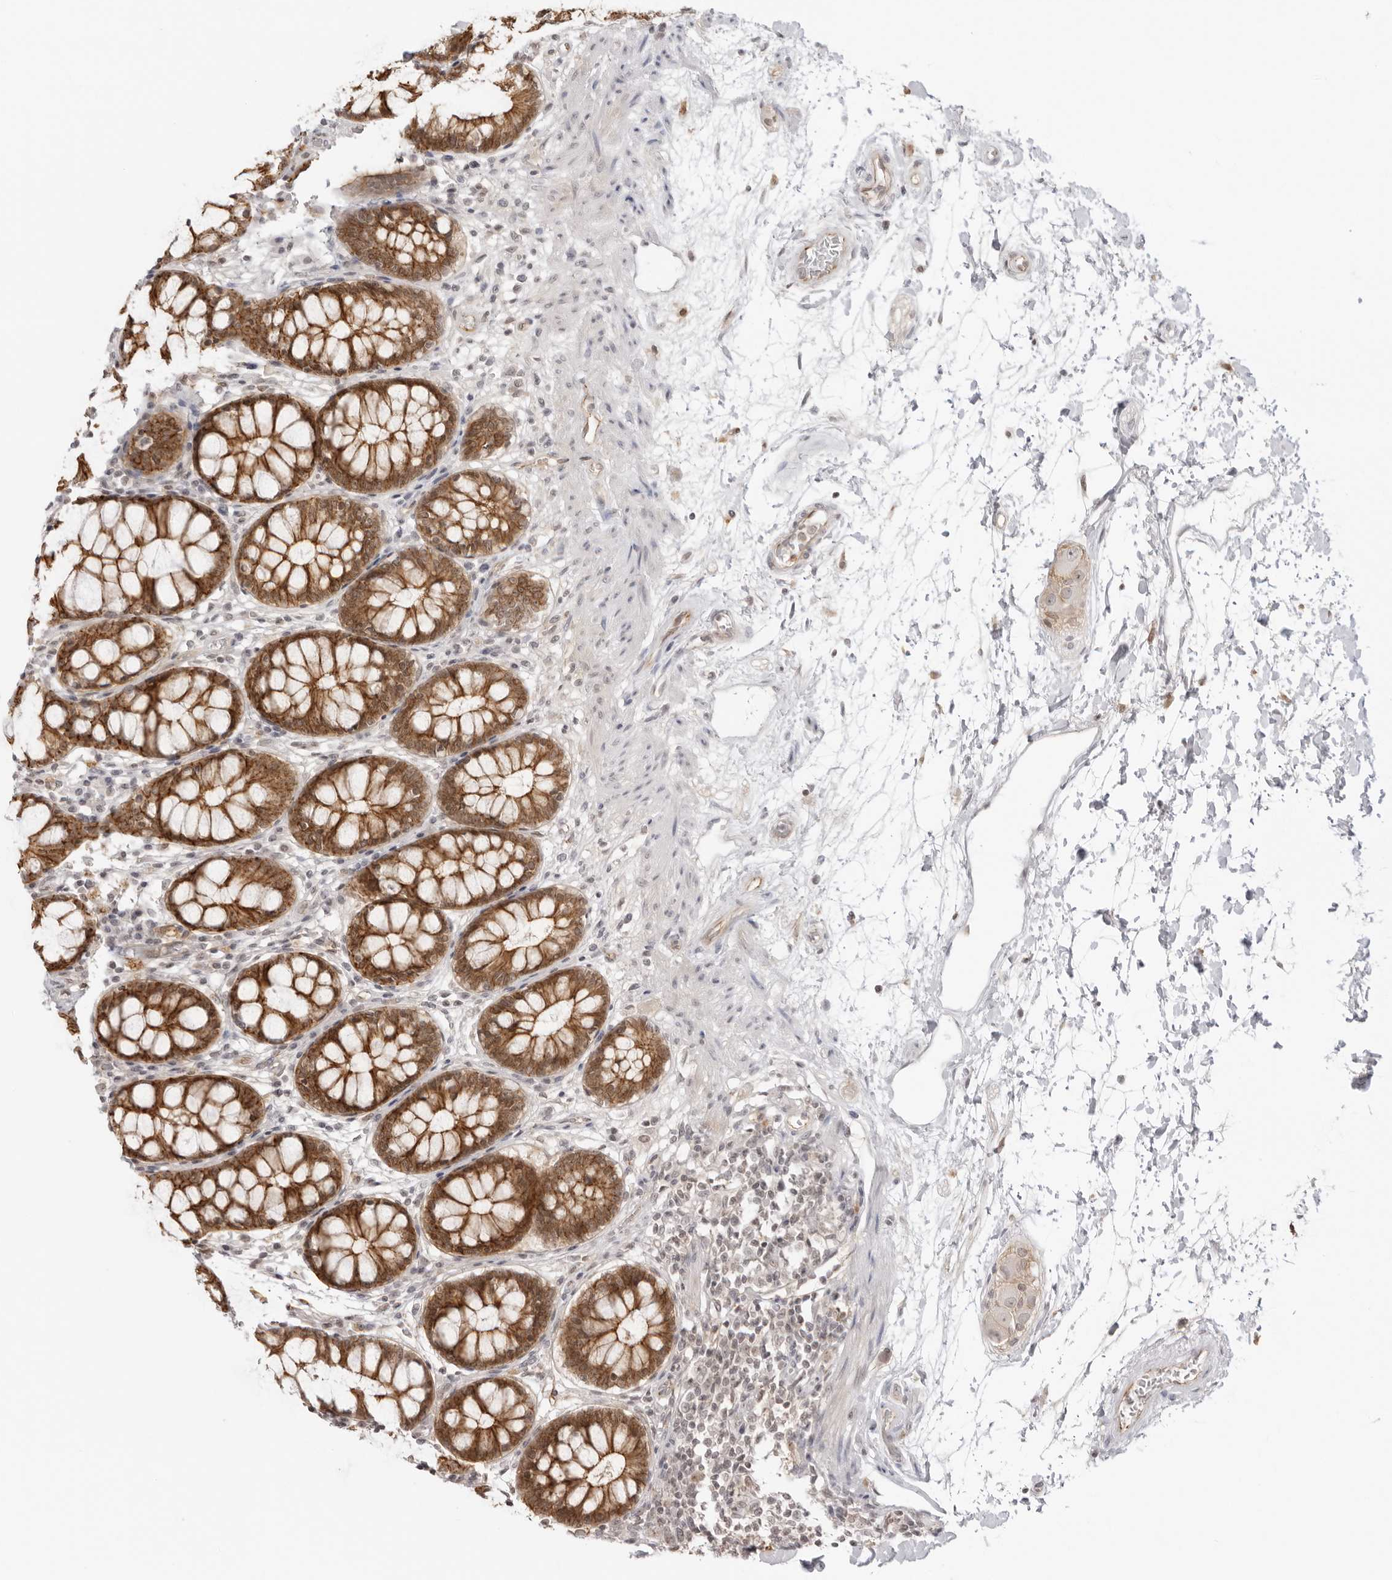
{"staining": {"intensity": "strong", "quantity": ">75%", "location": "cytoplasmic/membranous"}, "tissue": "rectum", "cell_type": "Glandular cells", "image_type": "normal", "snomed": [{"axis": "morphology", "description": "Normal tissue, NOS"}, {"axis": "topography", "description": "Rectum"}], "caption": "Rectum stained with DAB IHC displays high levels of strong cytoplasmic/membranous positivity in about >75% of glandular cells. Using DAB (brown) and hematoxylin (blue) stains, captured at high magnification using brightfield microscopy.", "gene": "TRAPPC3", "patient": {"sex": "male", "age": 64}}